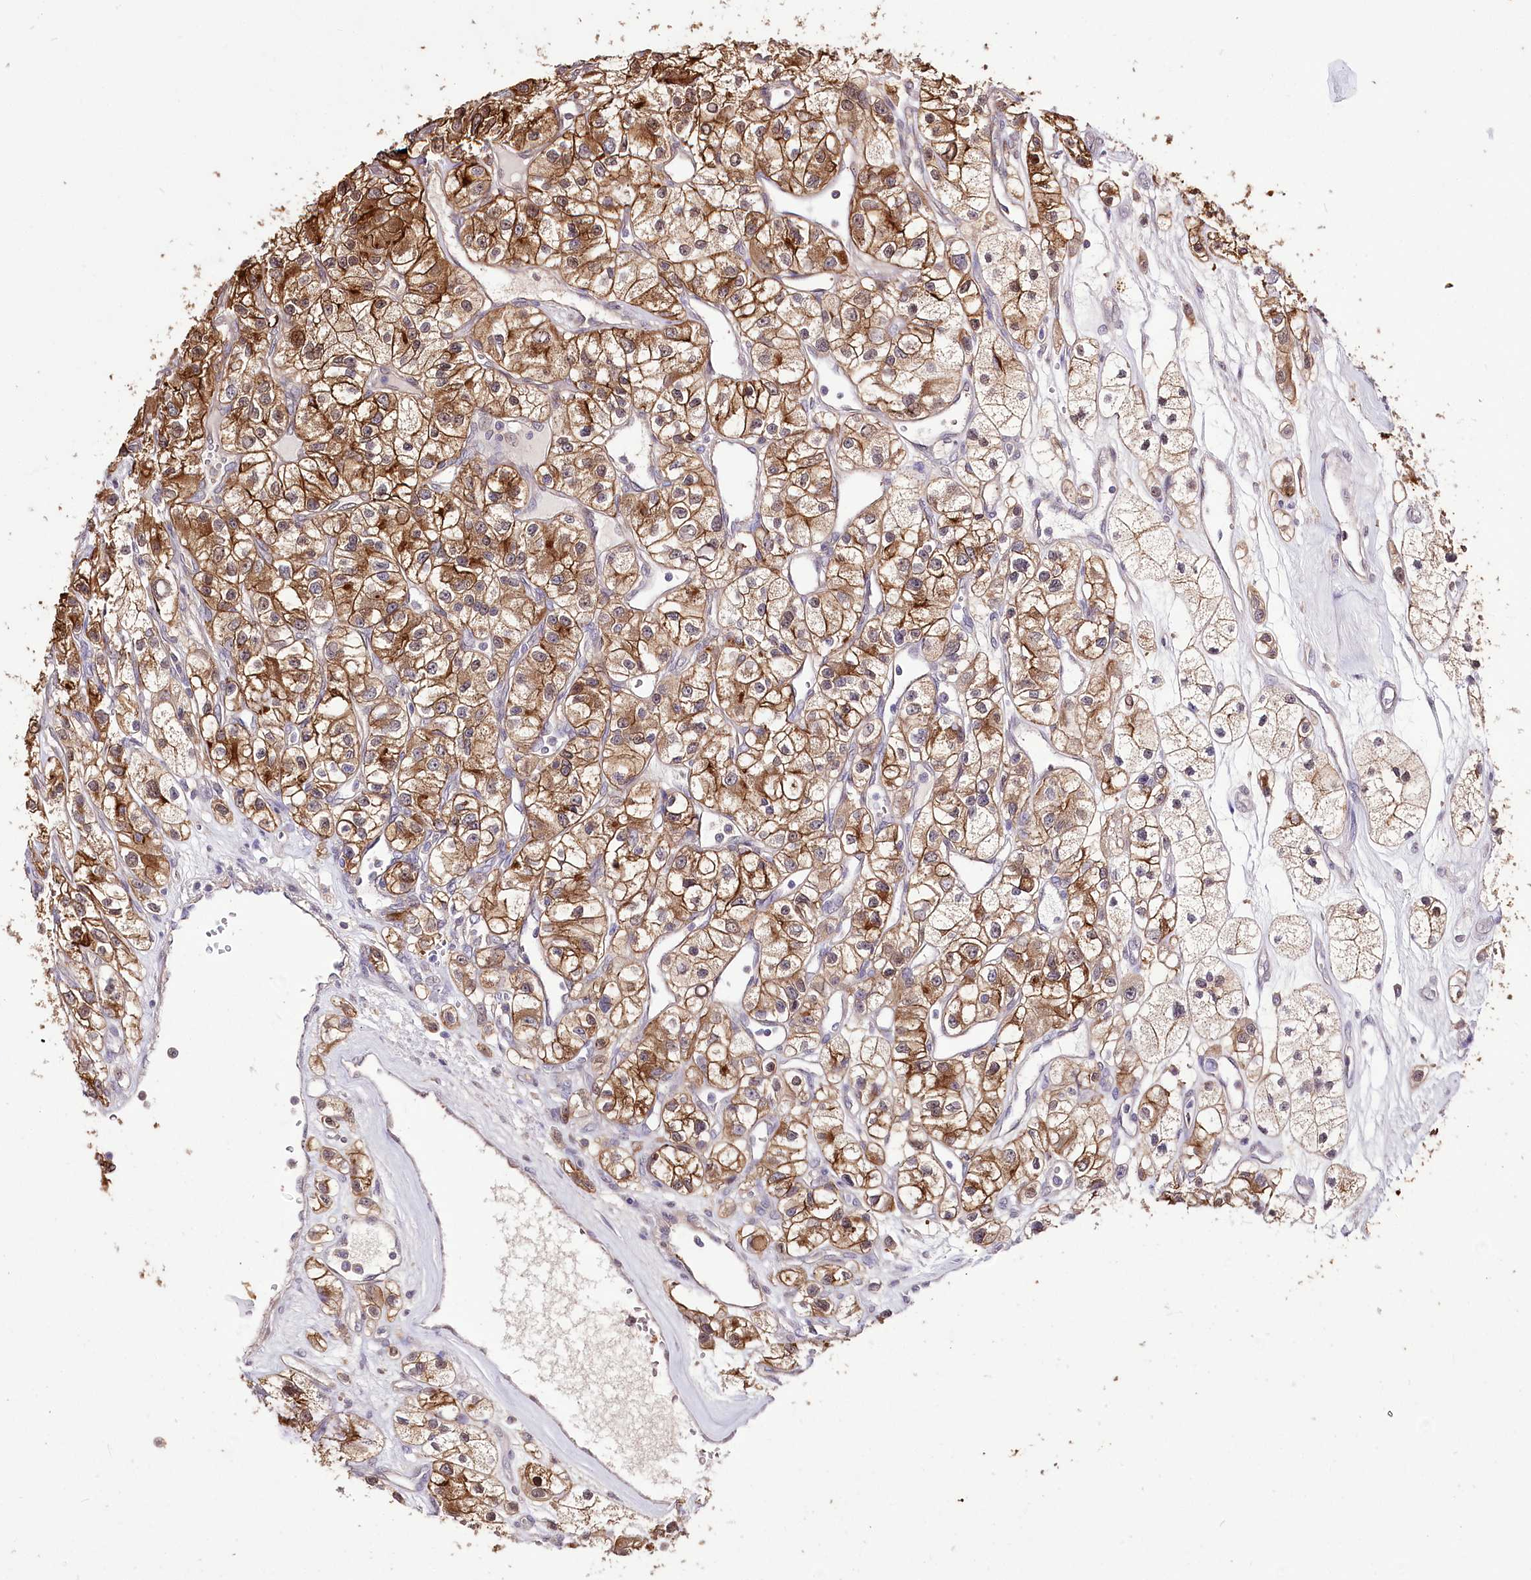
{"staining": {"intensity": "strong", "quantity": ">75%", "location": "cytoplasmic/membranous"}, "tissue": "renal cancer", "cell_type": "Tumor cells", "image_type": "cancer", "snomed": [{"axis": "morphology", "description": "Adenocarcinoma, NOS"}, {"axis": "topography", "description": "Kidney"}], "caption": "DAB (3,3'-diaminobenzidine) immunohistochemical staining of adenocarcinoma (renal) shows strong cytoplasmic/membranous protein staining in about >75% of tumor cells.", "gene": "UGP2", "patient": {"sex": "female", "age": 57}}